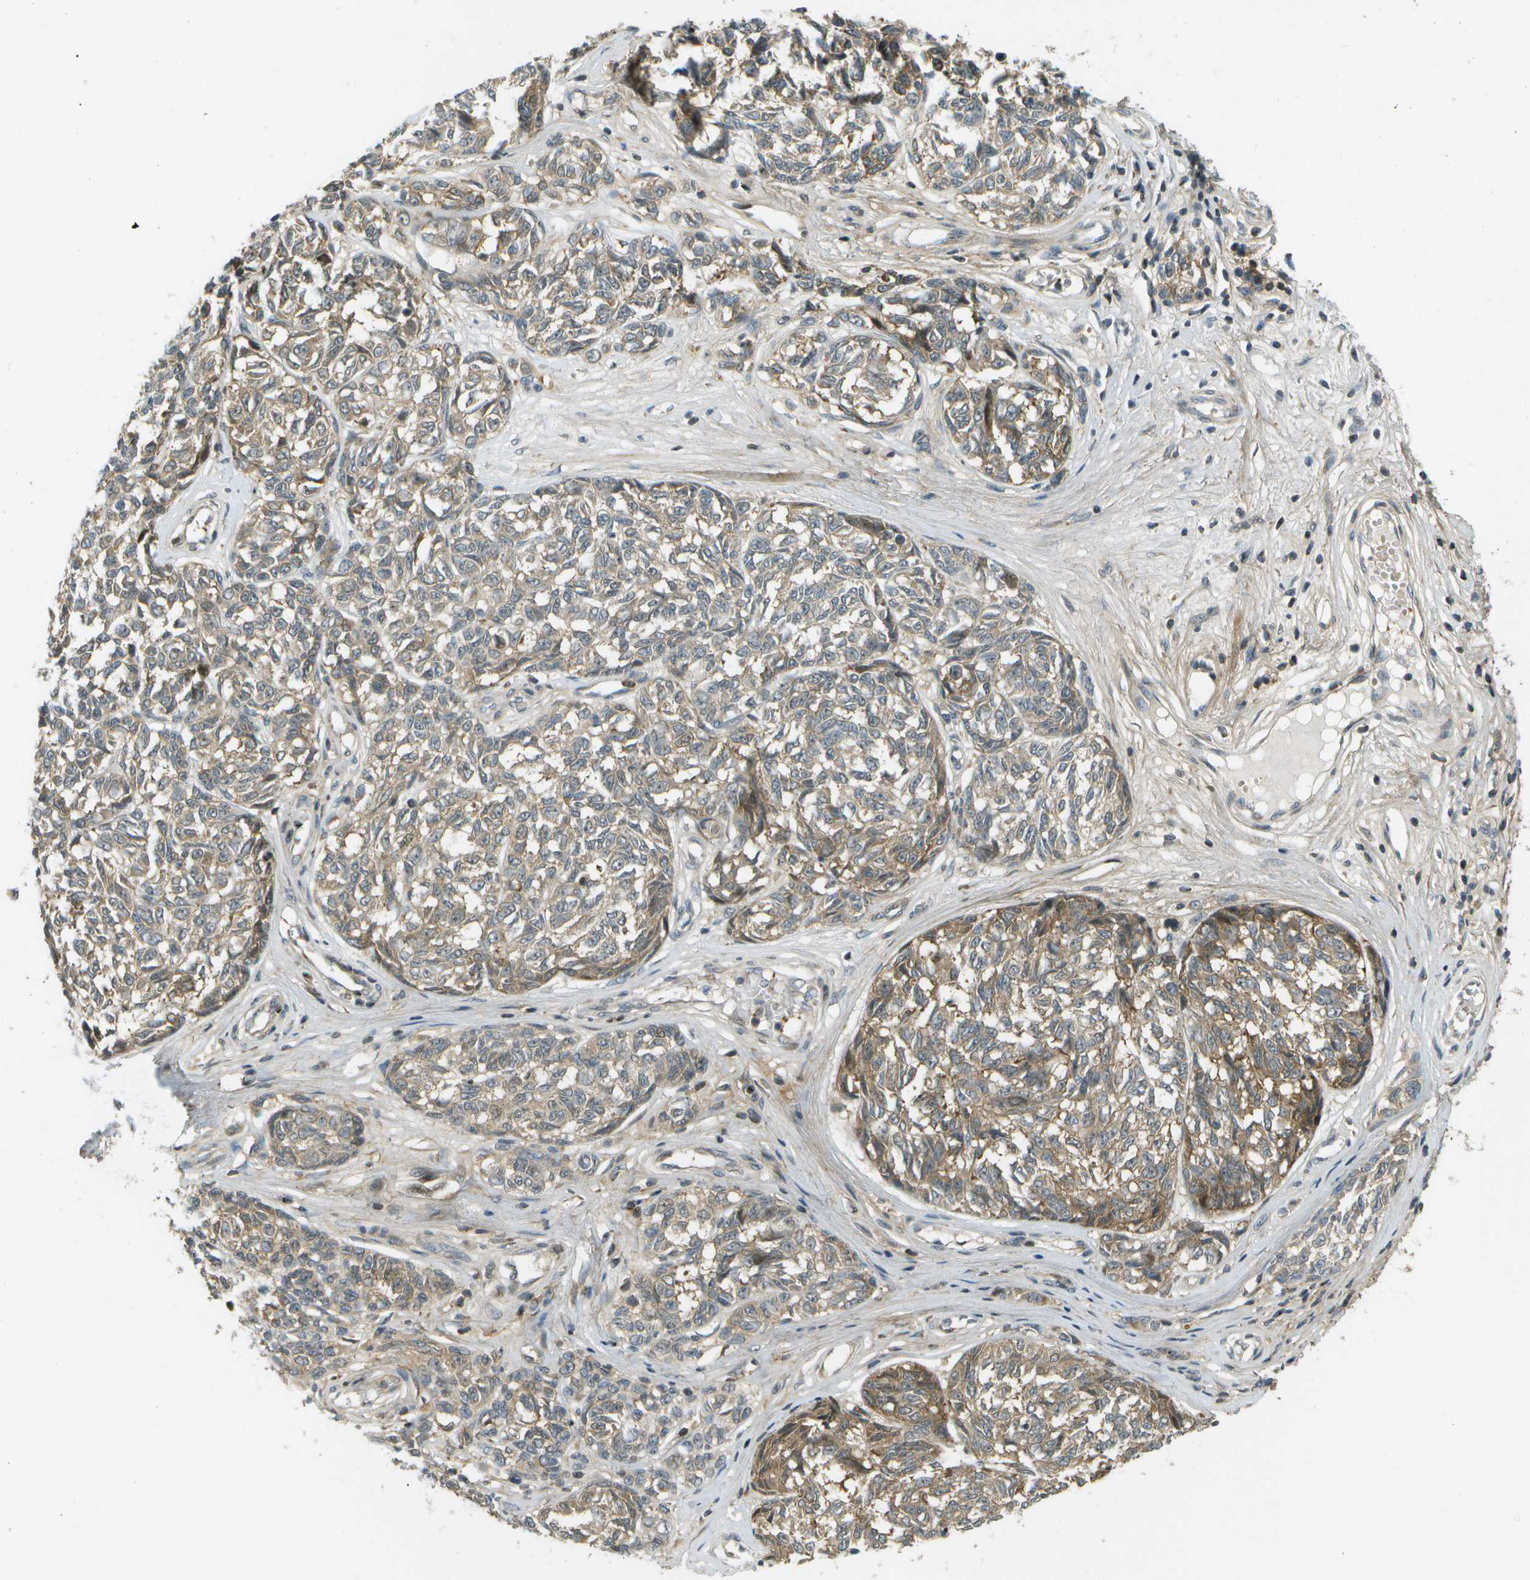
{"staining": {"intensity": "moderate", "quantity": ">75%", "location": "cytoplasmic/membranous"}, "tissue": "melanoma", "cell_type": "Tumor cells", "image_type": "cancer", "snomed": [{"axis": "morphology", "description": "Malignant melanoma, NOS"}, {"axis": "topography", "description": "Skin"}], "caption": "This histopathology image displays malignant melanoma stained with immunohistochemistry to label a protein in brown. The cytoplasmic/membranous of tumor cells show moderate positivity for the protein. Nuclei are counter-stained blue.", "gene": "WNK2", "patient": {"sex": "female", "age": 64}}